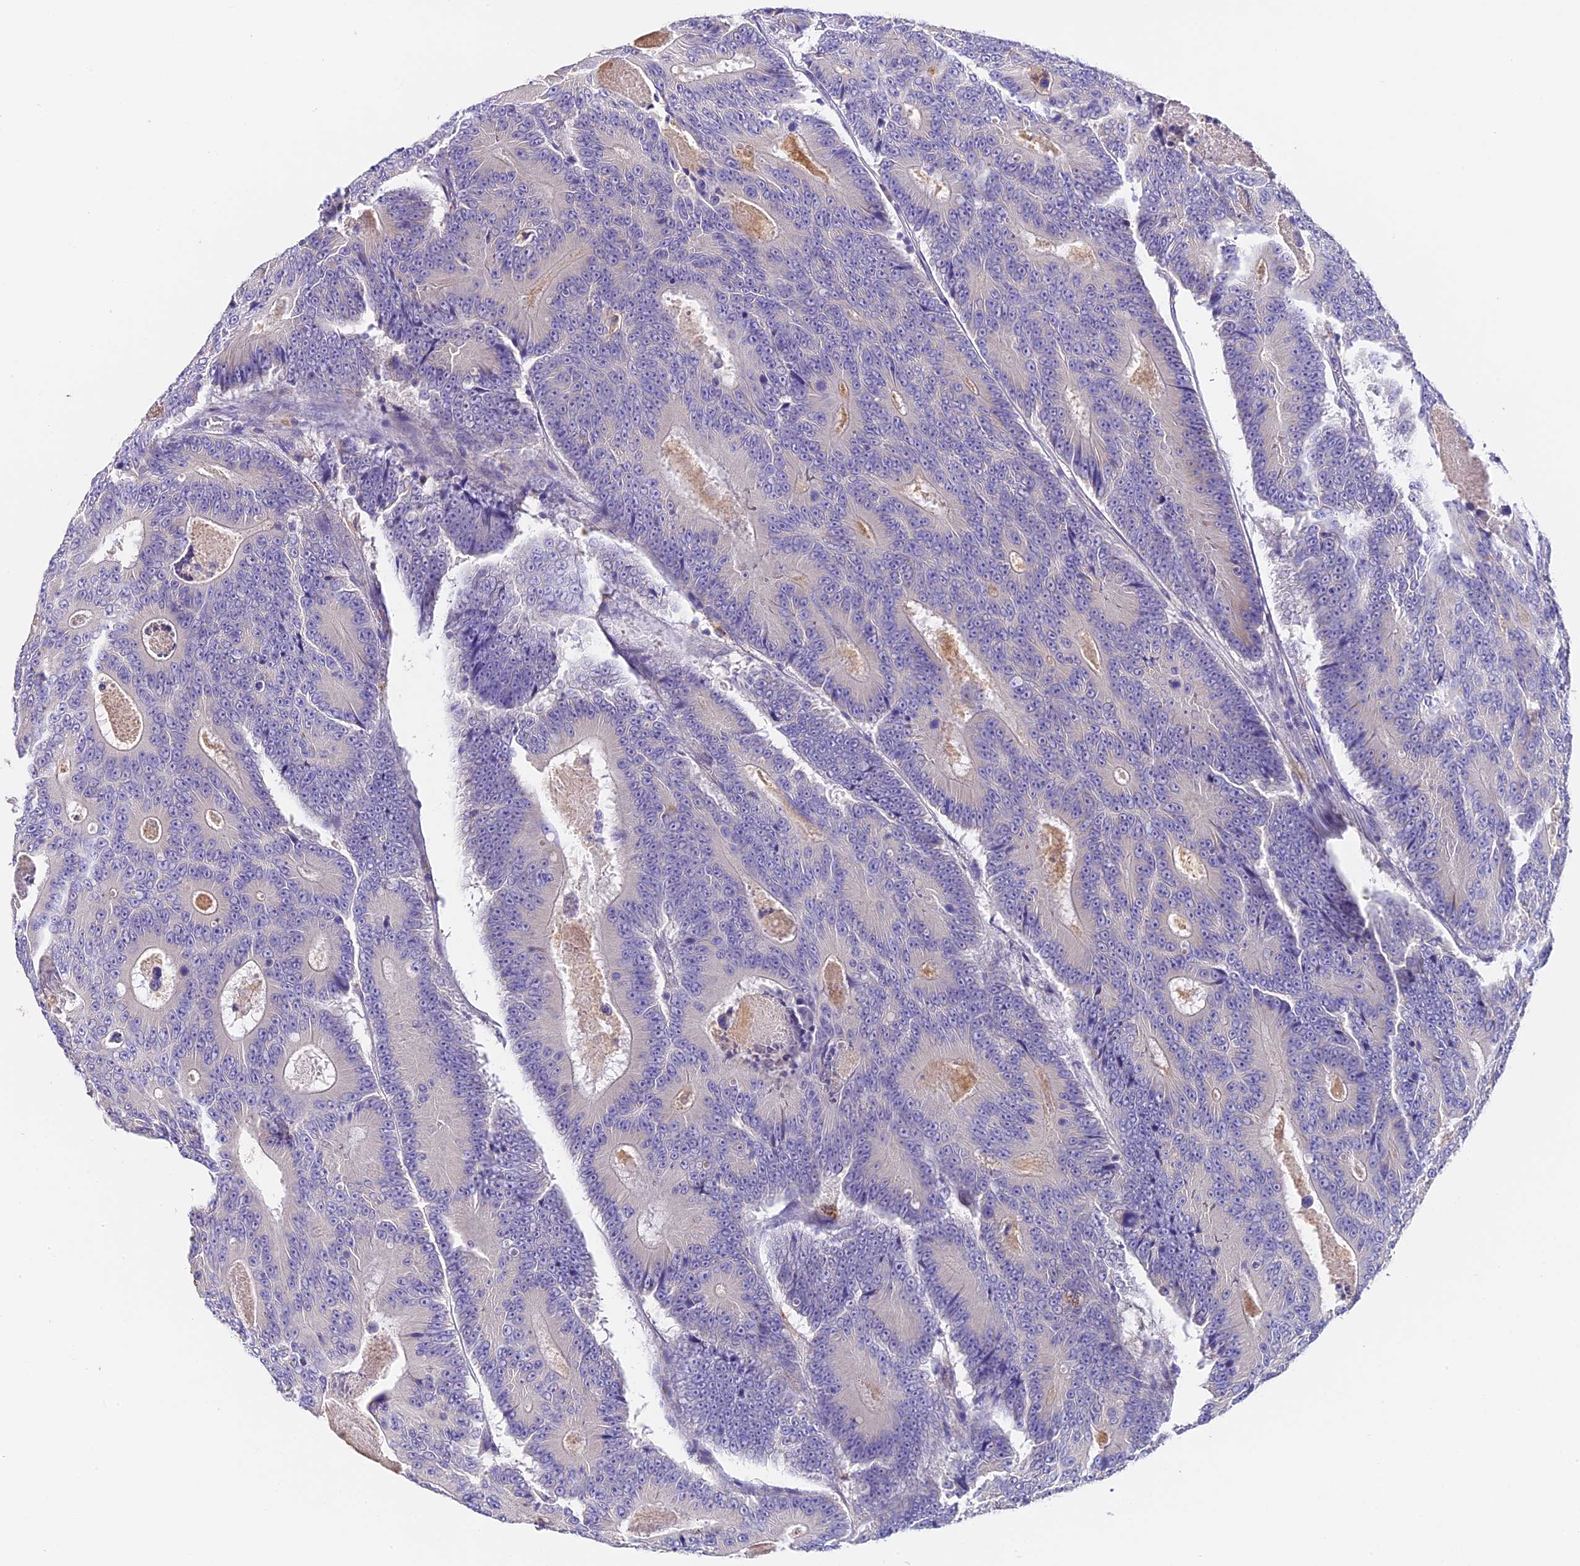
{"staining": {"intensity": "negative", "quantity": "none", "location": "none"}, "tissue": "colorectal cancer", "cell_type": "Tumor cells", "image_type": "cancer", "snomed": [{"axis": "morphology", "description": "Adenocarcinoma, NOS"}, {"axis": "topography", "description": "Colon"}], "caption": "Tumor cells show no significant staining in adenocarcinoma (colorectal).", "gene": "LYPD6", "patient": {"sex": "male", "age": 83}}